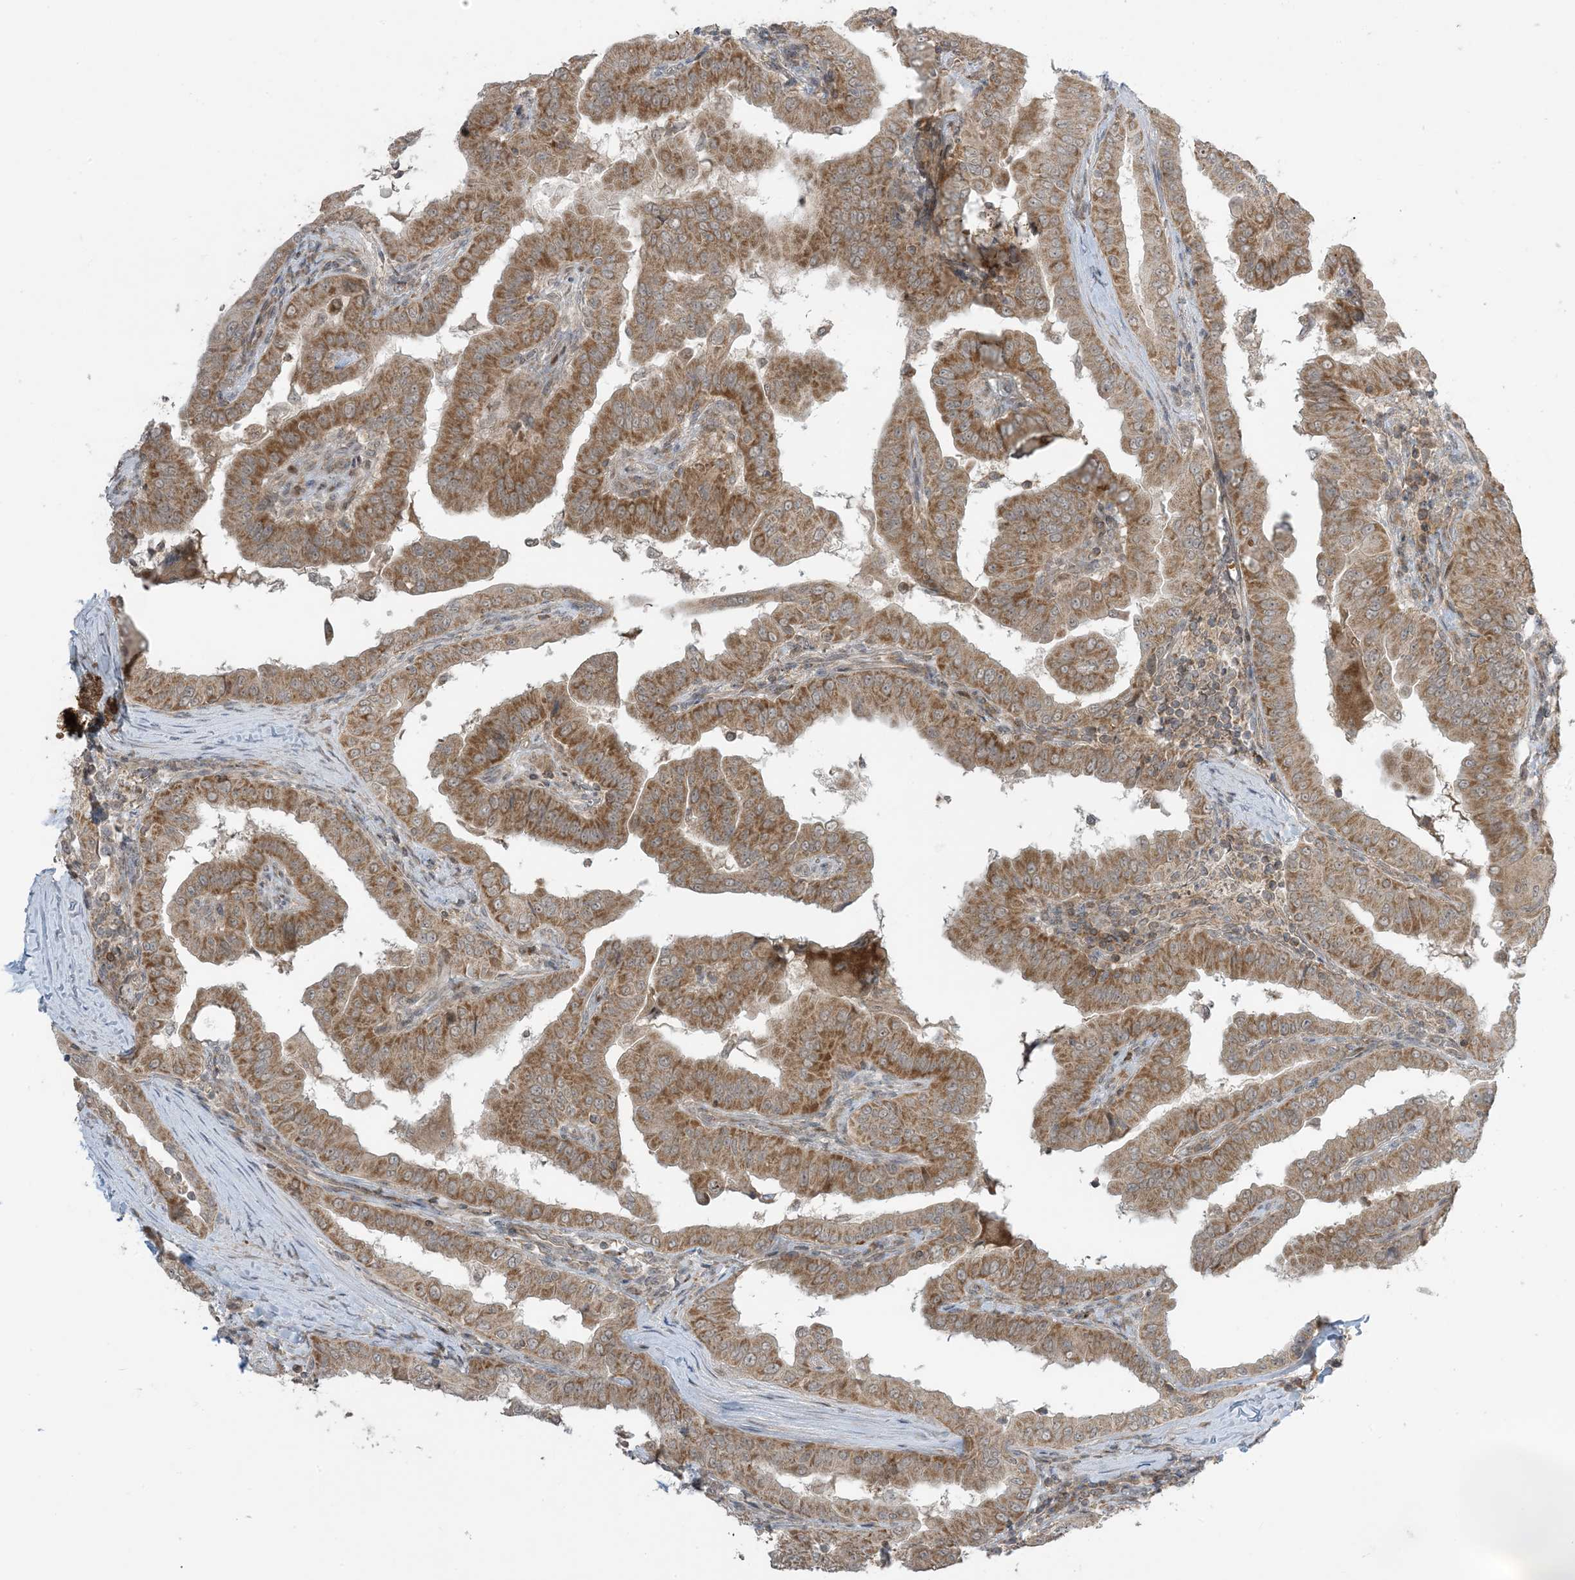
{"staining": {"intensity": "strong", "quantity": ">75%", "location": "cytoplasmic/membranous"}, "tissue": "thyroid cancer", "cell_type": "Tumor cells", "image_type": "cancer", "snomed": [{"axis": "morphology", "description": "Papillary adenocarcinoma, NOS"}, {"axis": "topography", "description": "Thyroid gland"}], "caption": "Immunohistochemistry photomicrograph of human thyroid cancer (papillary adenocarcinoma) stained for a protein (brown), which exhibits high levels of strong cytoplasmic/membranous expression in approximately >75% of tumor cells.", "gene": "PHLDB2", "patient": {"sex": "male", "age": 33}}